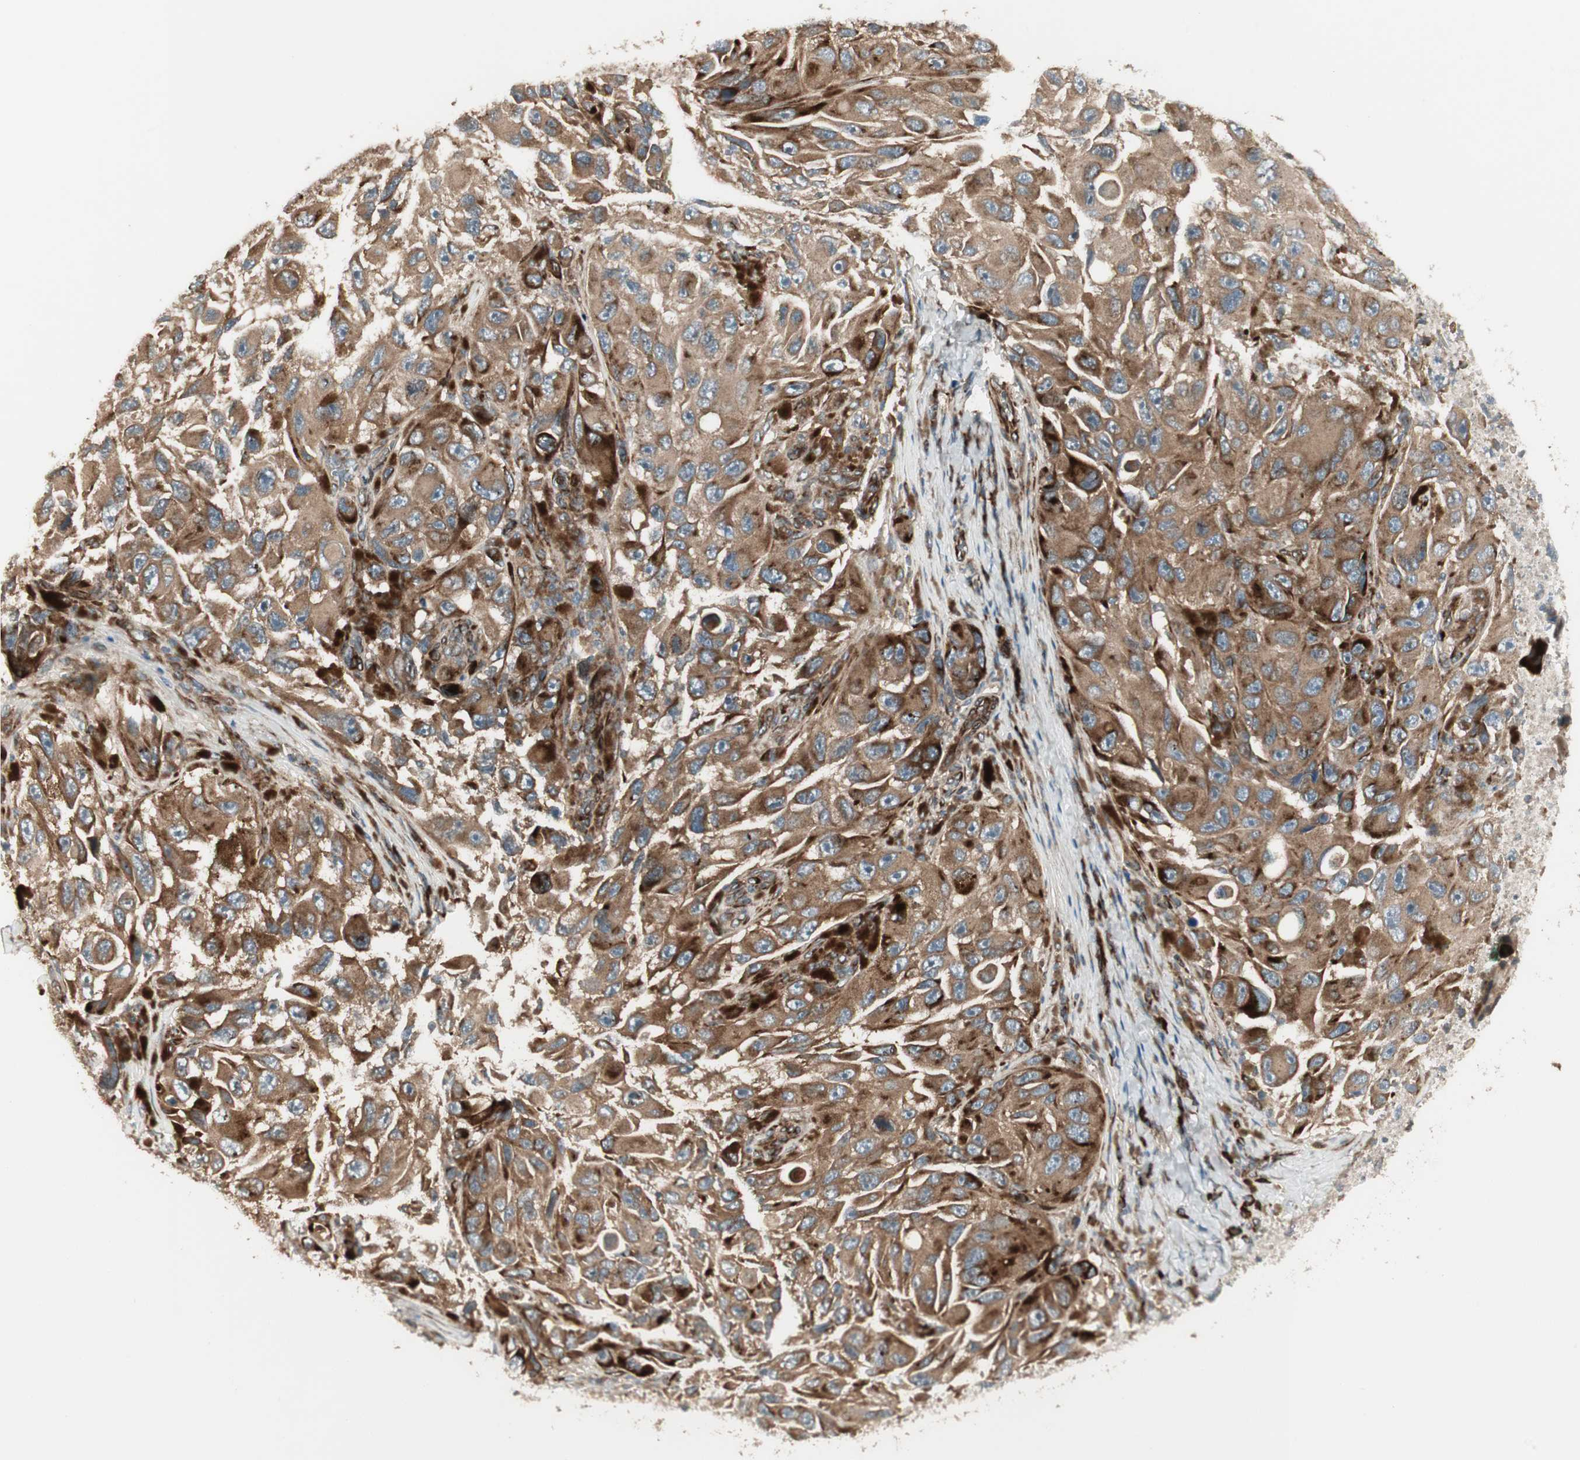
{"staining": {"intensity": "strong", "quantity": ">75%", "location": "cytoplasmic/membranous"}, "tissue": "melanoma", "cell_type": "Tumor cells", "image_type": "cancer", "snomed": [{"axis": "morphology", "description": "Malignant melanoma, NOS"}, {"axis": "topography", "description": "Skin"}], "caption": "Melanoma stained with a brown dye reveals strong cytoplasmic/membranous positive staining in about >75% of tumor cells.", "gene": "PPP2R5E", "patient": {"sex": "female", "age": 73}}